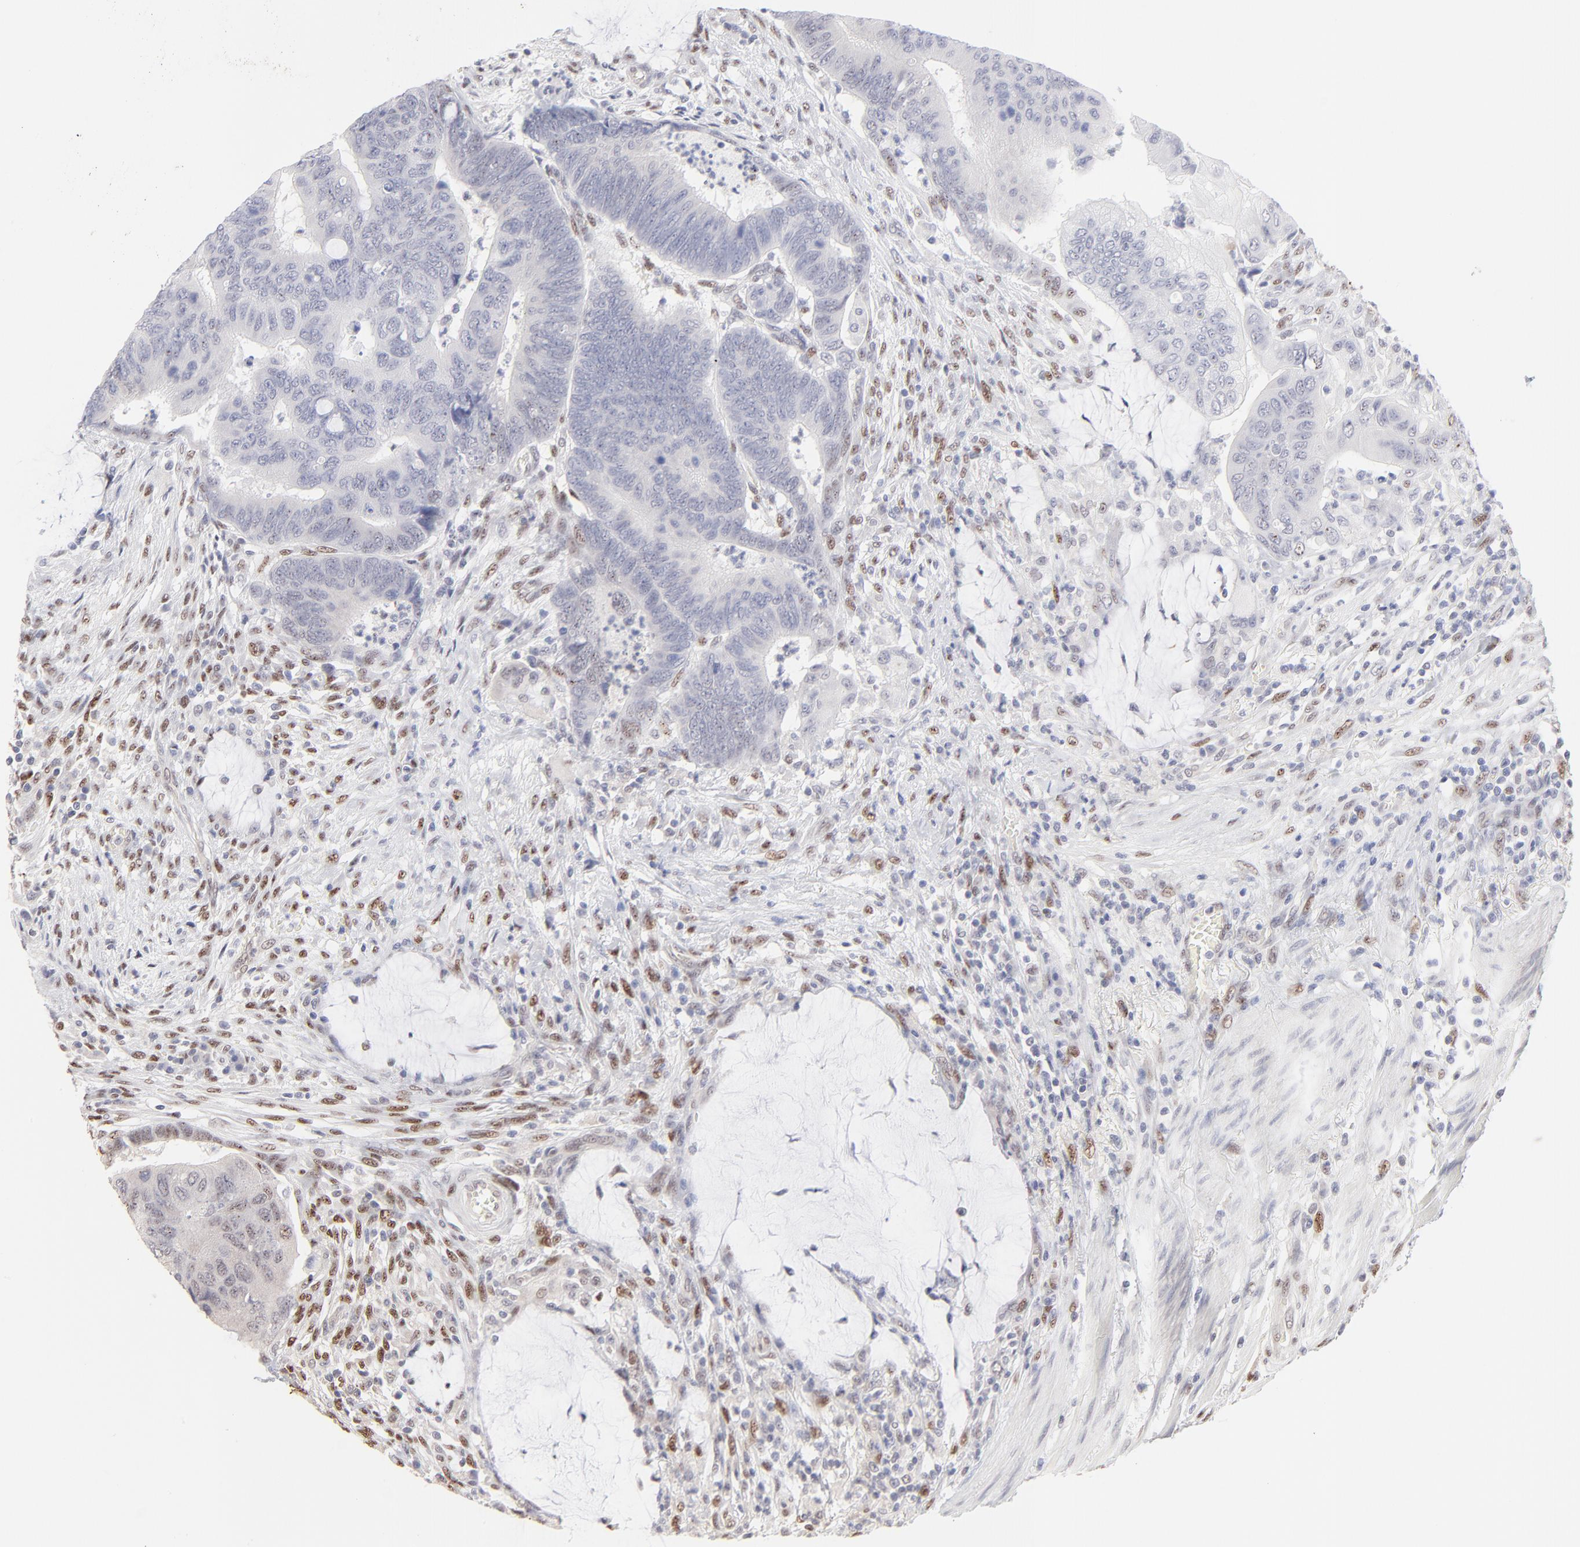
{"staining": {"intensity": "weak", "quantity": "<25%", "location": "nuclear"}, "tissue": "colorectal cancer", "cell_type": "Tumor cells", "image_type": "cancer", "snomed": [{"axis": "morphology", "description": "Normal tissue, NOS"}, {"axis": "morphology", "description": "Adenocarcinoma, NOS"}, {"axis": "topography", "description": "Rectum"}], "caption": "Immunohistochemical staining of human colorectal cancer exhibits no significant staining in tumor cells.", "gene": "STAT3", "patient": {"sex": "male", "age": 92}}